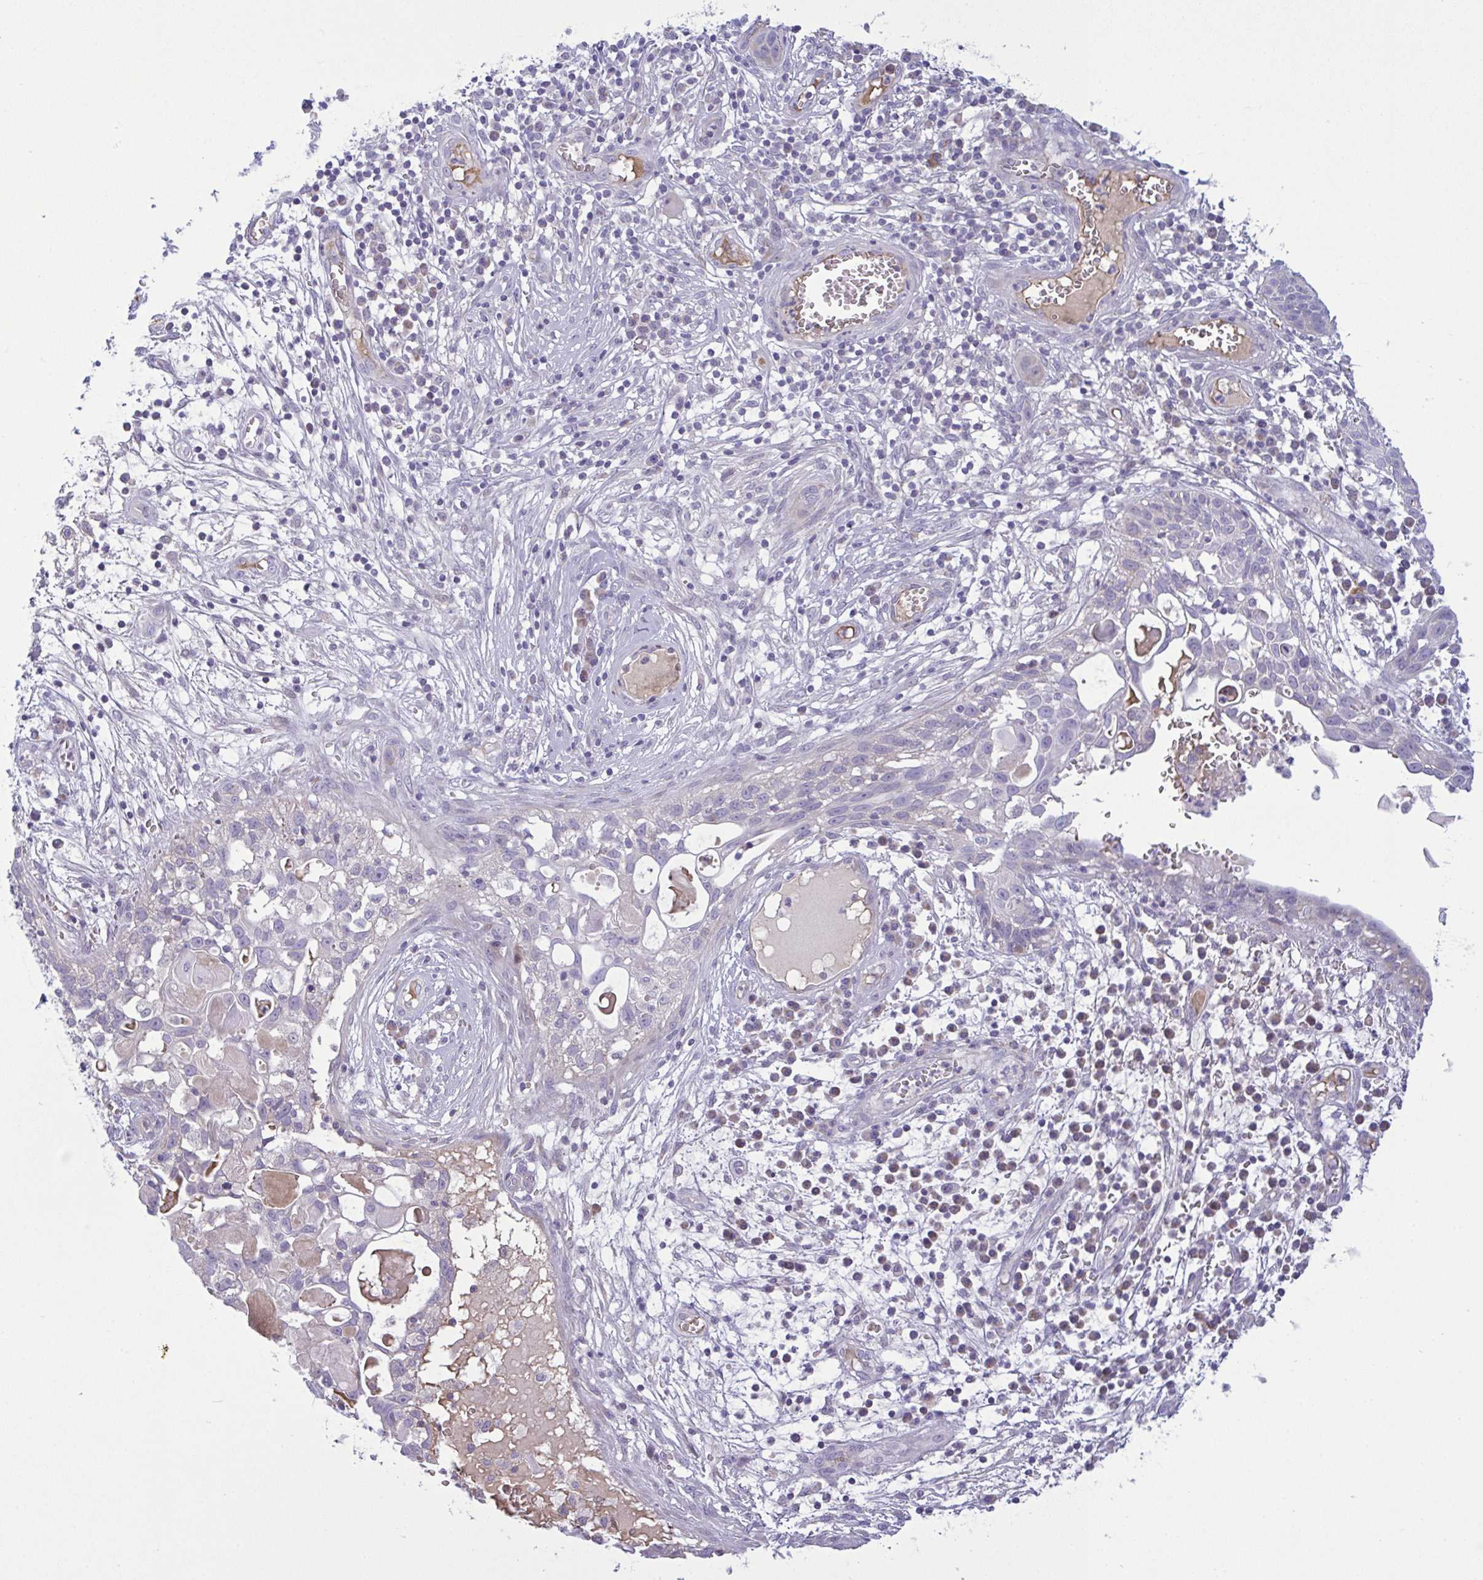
{"staining": {"intensity": "negative", "quantity": "none", "location": "none"}, "tissue": "skin cancer", "cell_type": "Tumor cells", "image_type": "cancer", "snomed": [{"axis": "morphology", "description": "Squamous cell carcinoma, NOS"}, {"axis": "topography", "description": "Skin"}, {"axis": "topography", "description": "Vulva"}], "caption": "This is a photomicrograph of immunohistochemistry staining of skin cancer, which shows no positivity in tumor cells.", "gene": "VWC2", "patient": {"sex": "female", "age": 83}}